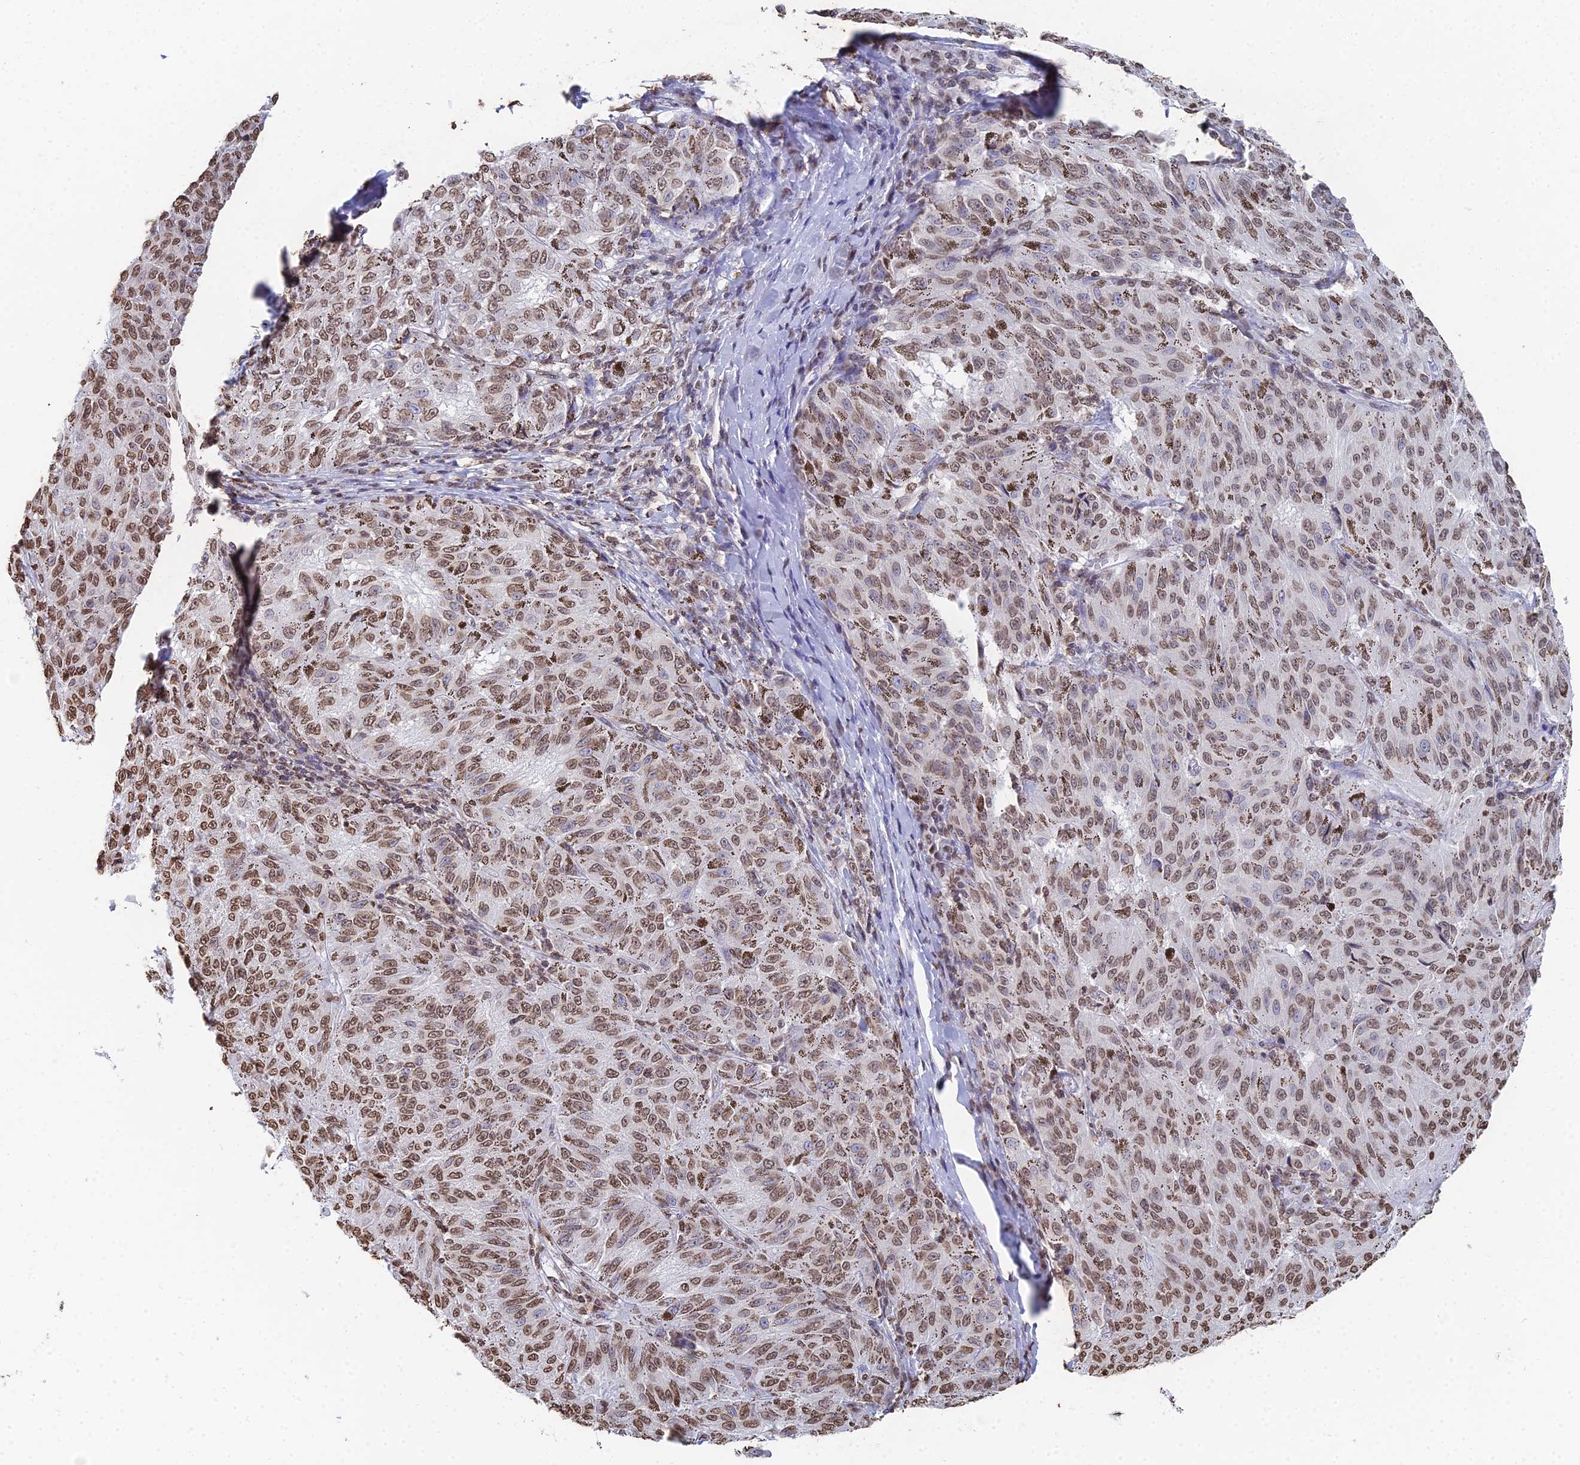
{"staining": {"intensity": "moderate", "quantity": ">75%", "location": "nuclear"}, "tissue": "melanoma", "cell_type": "Tumor cells", "image_type": "cancer", "snomed": [{"axis": "morphology", "description": "Malignant melanoma, NOS"}, {"axis": "topography", "description": "Skin"}], "caption": "A brown stain shows moderate nuclear positivity of a protein in human melanoma tumor cells.", "gene": "GBP3", "patient": {"sex": "female", "age": 72}}